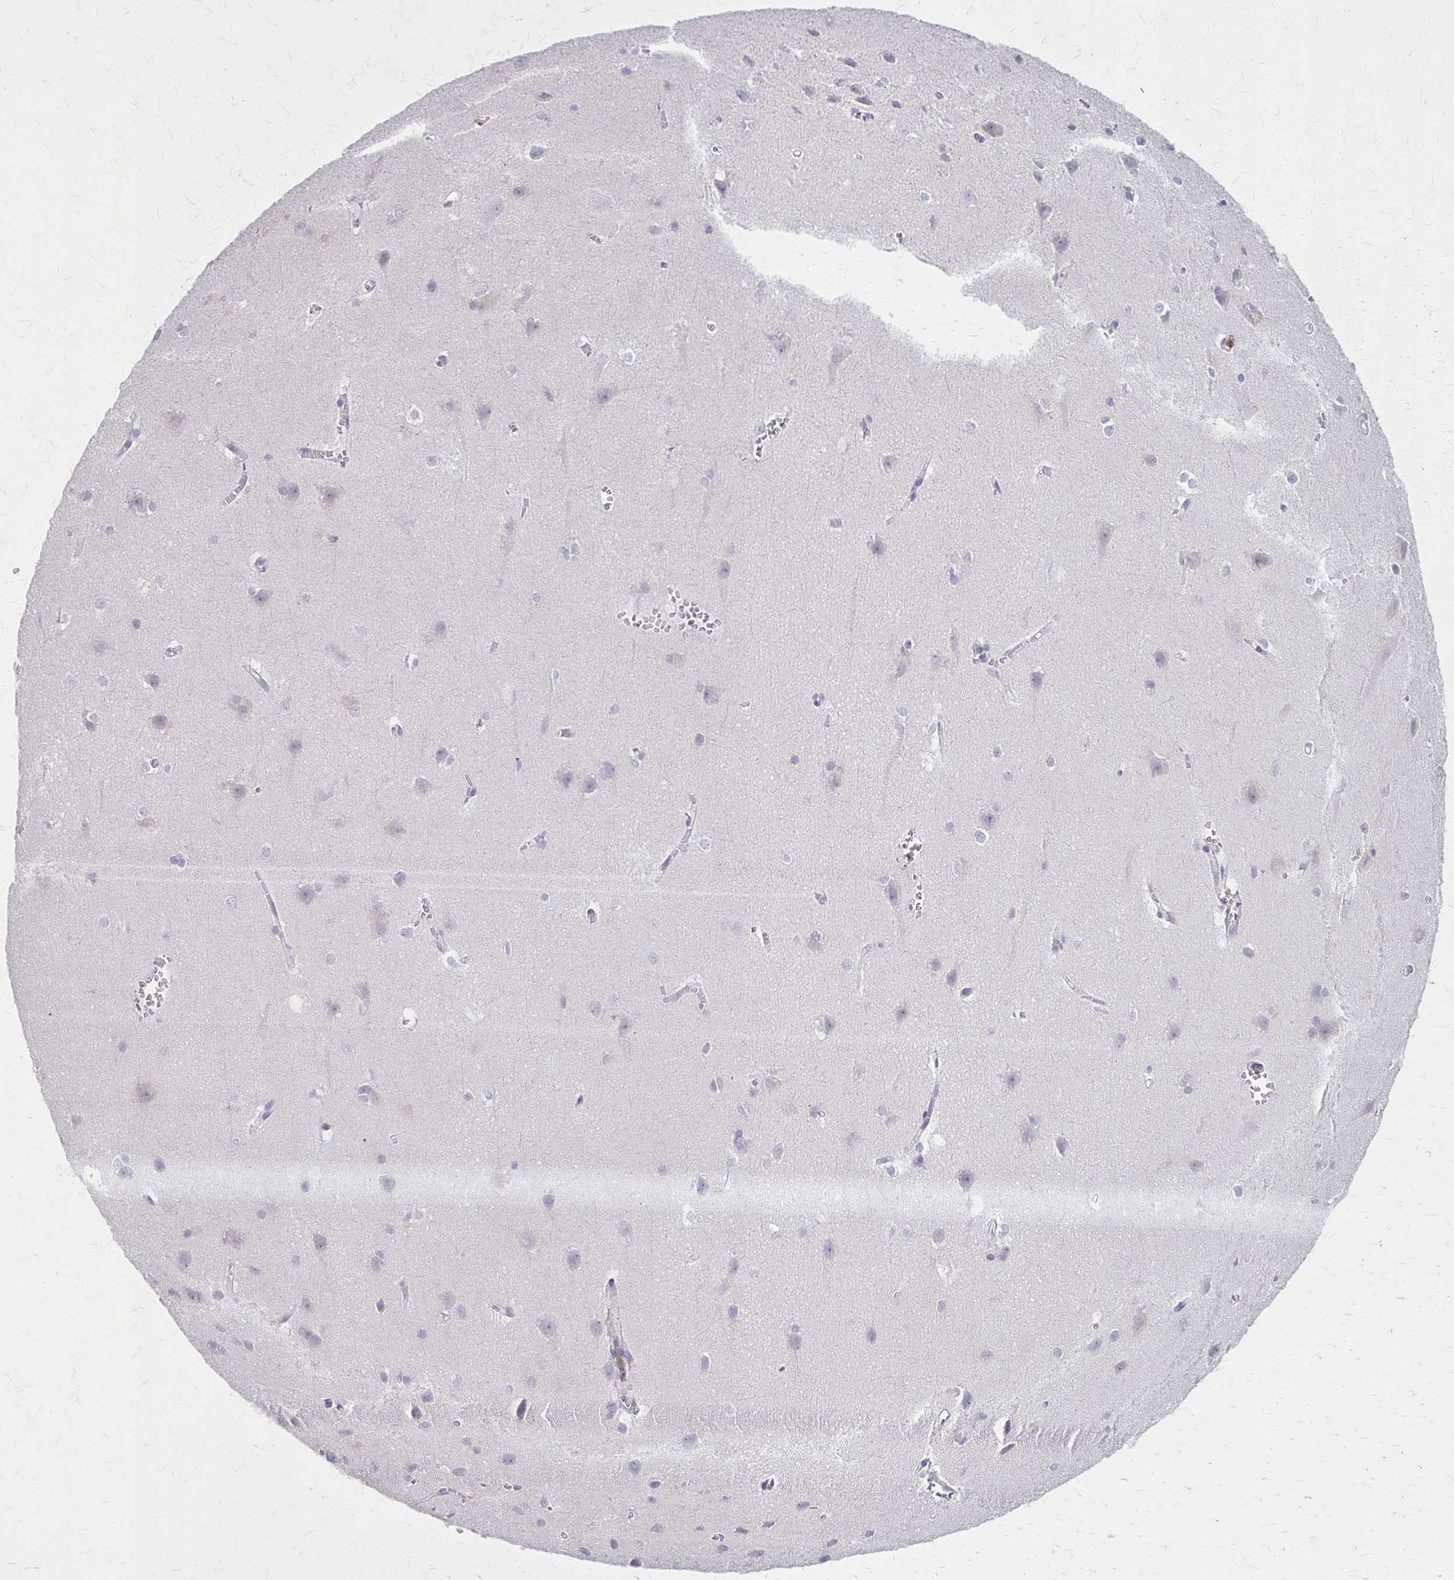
{"staining": {"intensity": "negative", "quantity": "none", "location": "none"}, "tissue": "cerebral cortex", "cell_type": "Endothelial cells", "image_type": "normal", "snomed": [{"axis": "morphology", "description": "Normal tissue, NOS"}, {"axis": "topography", "description": "Cerebral cortex"}], "caption": "The histopathology image shows no significant expression in endothelial cells of cerebral cortex. (DAB immunohistochemistry (IHC) with hematoxylin counter stain).", "gene": "SERPIND1", "patient": {"sex": "male", "age": 37}}